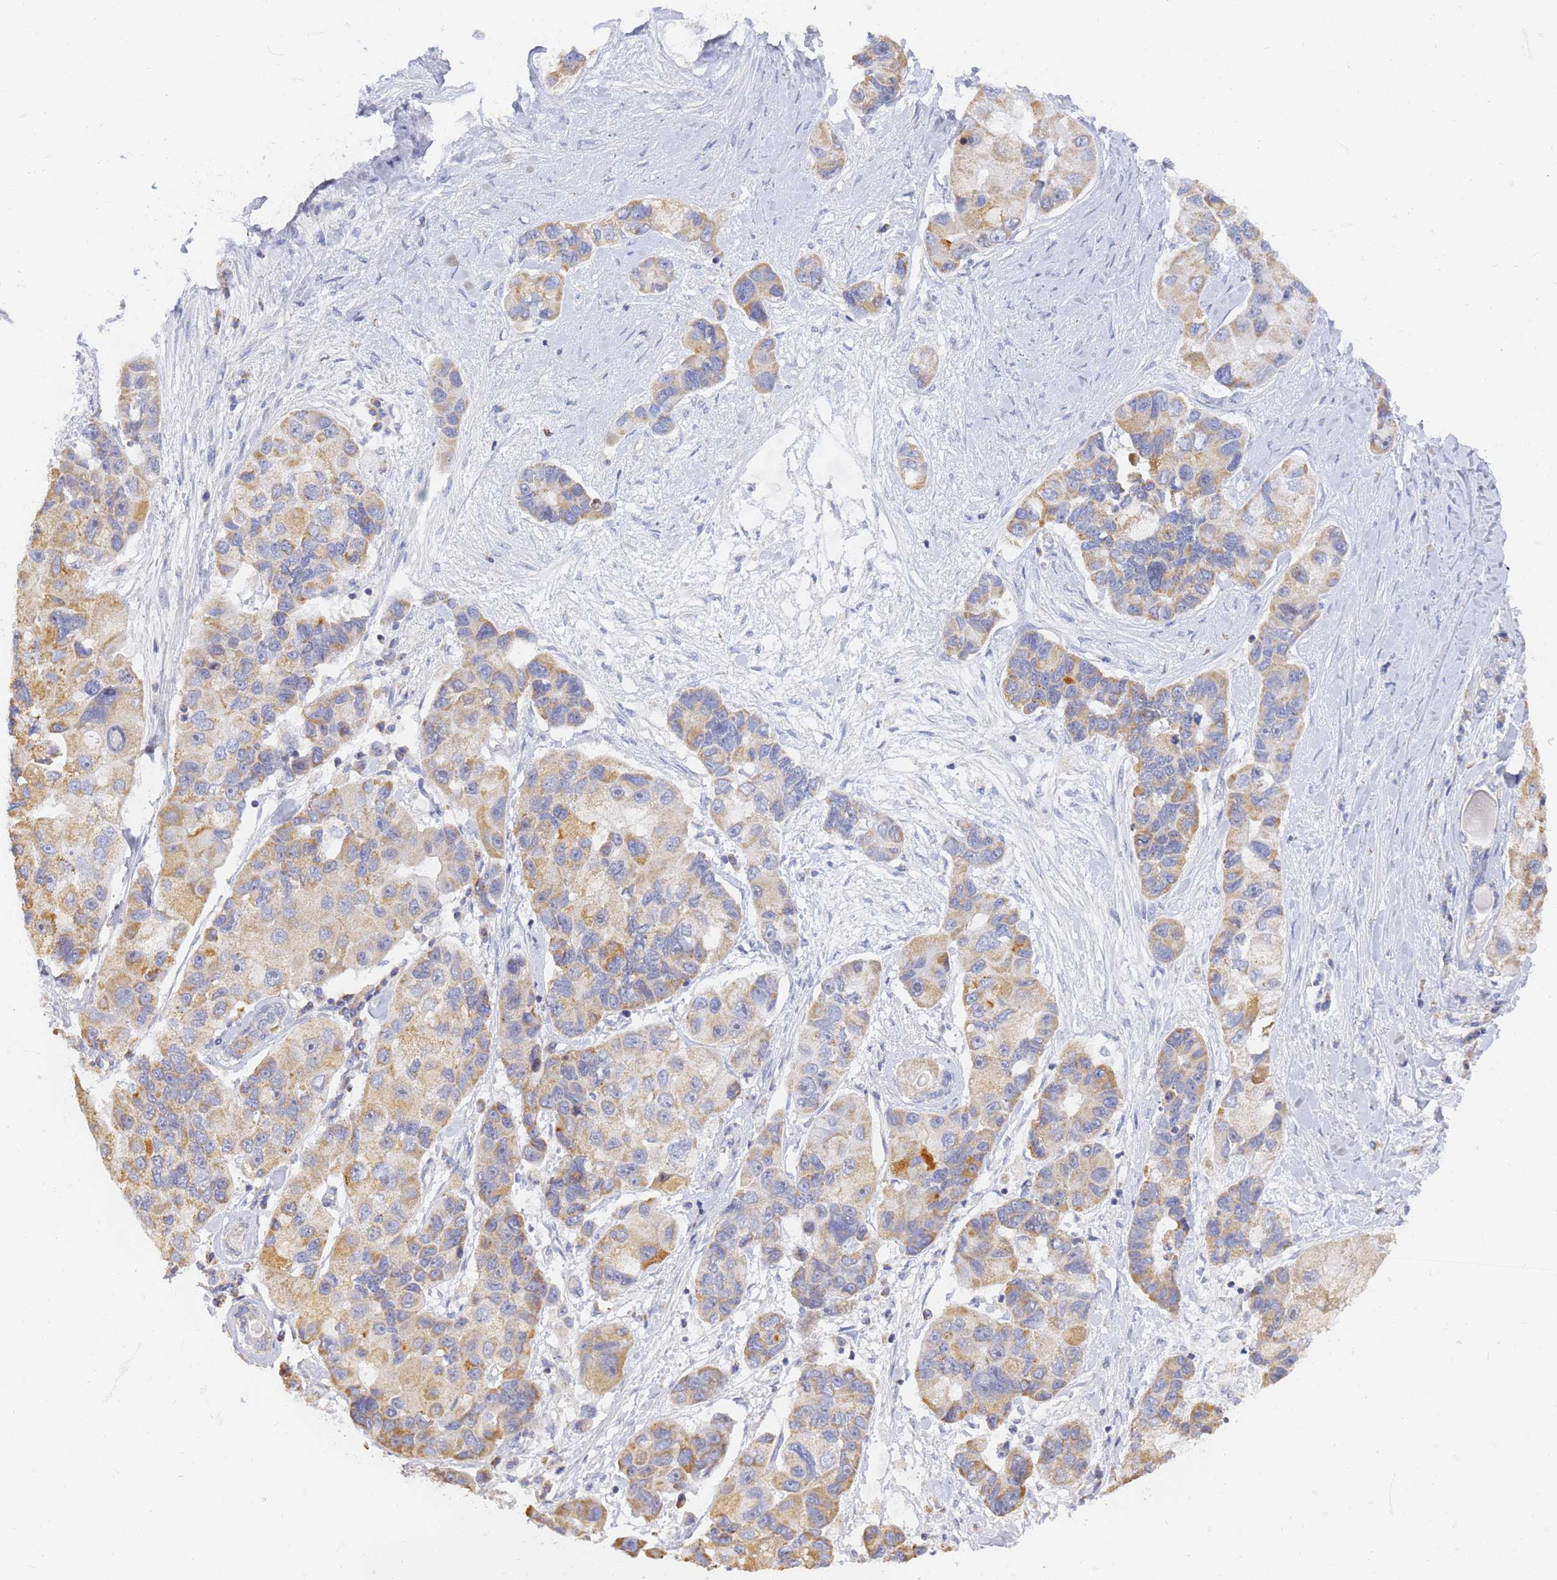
{"staining": {"intensity": "moderate", "quantity": ">75%", "location": "cytoplasmic/membranous"}, "tissue": "lung cancer", "cell_type": "Tumor cells", "image_type": "cancer", "snomed": [{"axis": "morphology", "description": "Adenocarcinoma, NOS"}, {"axis": "topography", "description": "Lung"}], "caption": "Immunohistochemical staining of lung cancer shows medium levels of moderate cytoplasmic/membranous protein expression in about >75% of tumor cells.", "gene": "UTP23", "patient": {"sex": "female", "age": 54}}